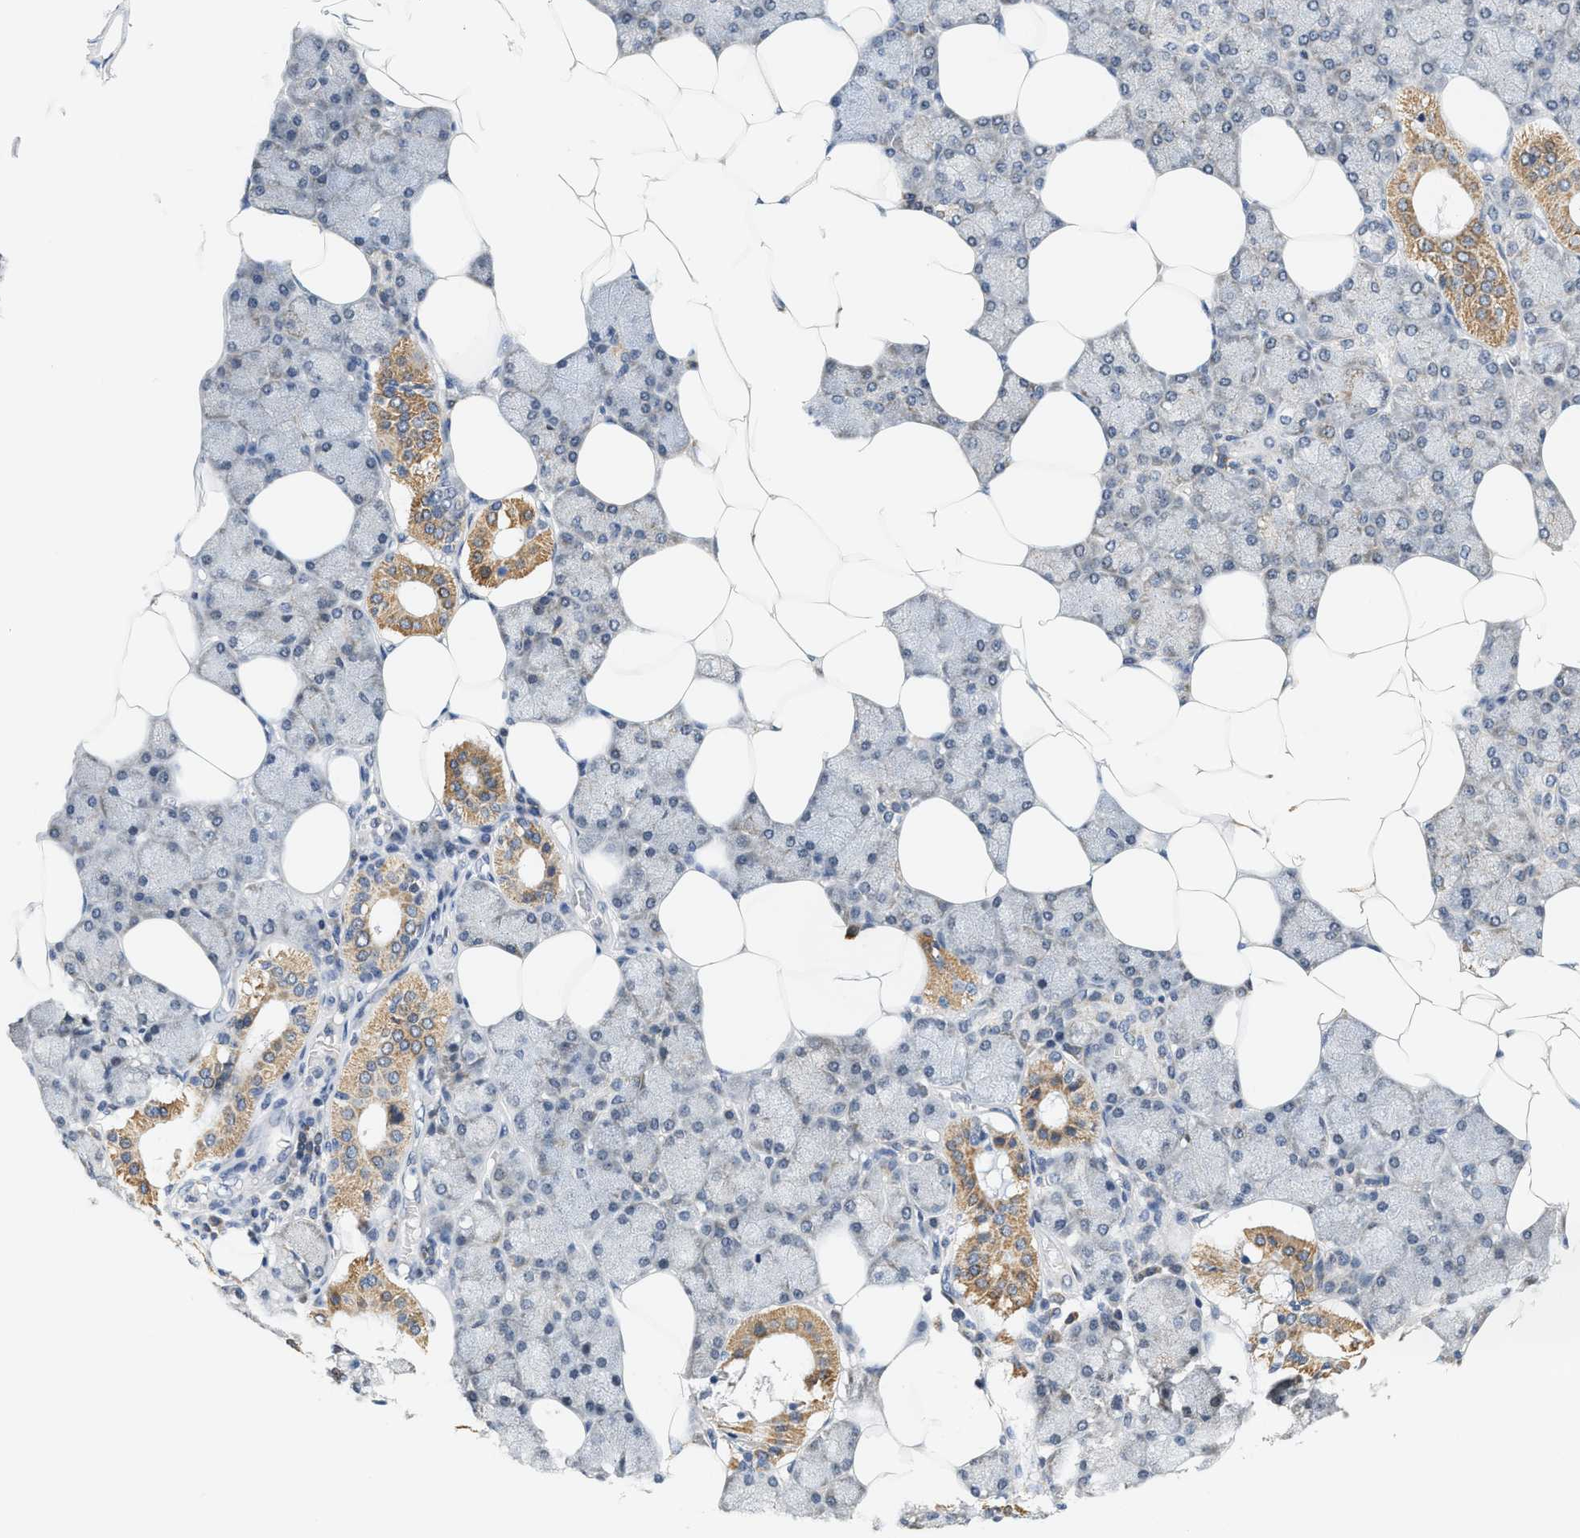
{"staining": {"intensity": "moderate", "quantity": "25%-75%", "location": "cytoplasmic/membranous"}, "tissue": "salivary gland", "cell_type": "Glandular cells", "image_type": "normal", "snomed": [{"axis": "morphology", "description": "Normal tissue, NOS"}, {"axis": "topography", "description": "Salivary gland"}], "caption": "This image displays benign salivary gland stained with immunohistochemistry (IHC) to label a protein in brown. The cytoplasmic/membranous of glandular cells show moderate positivity for the protein. Nuclei are counter-stained blue.", "gene": "GIGYF1", "patient": {"sex": "male", "age": 62}}